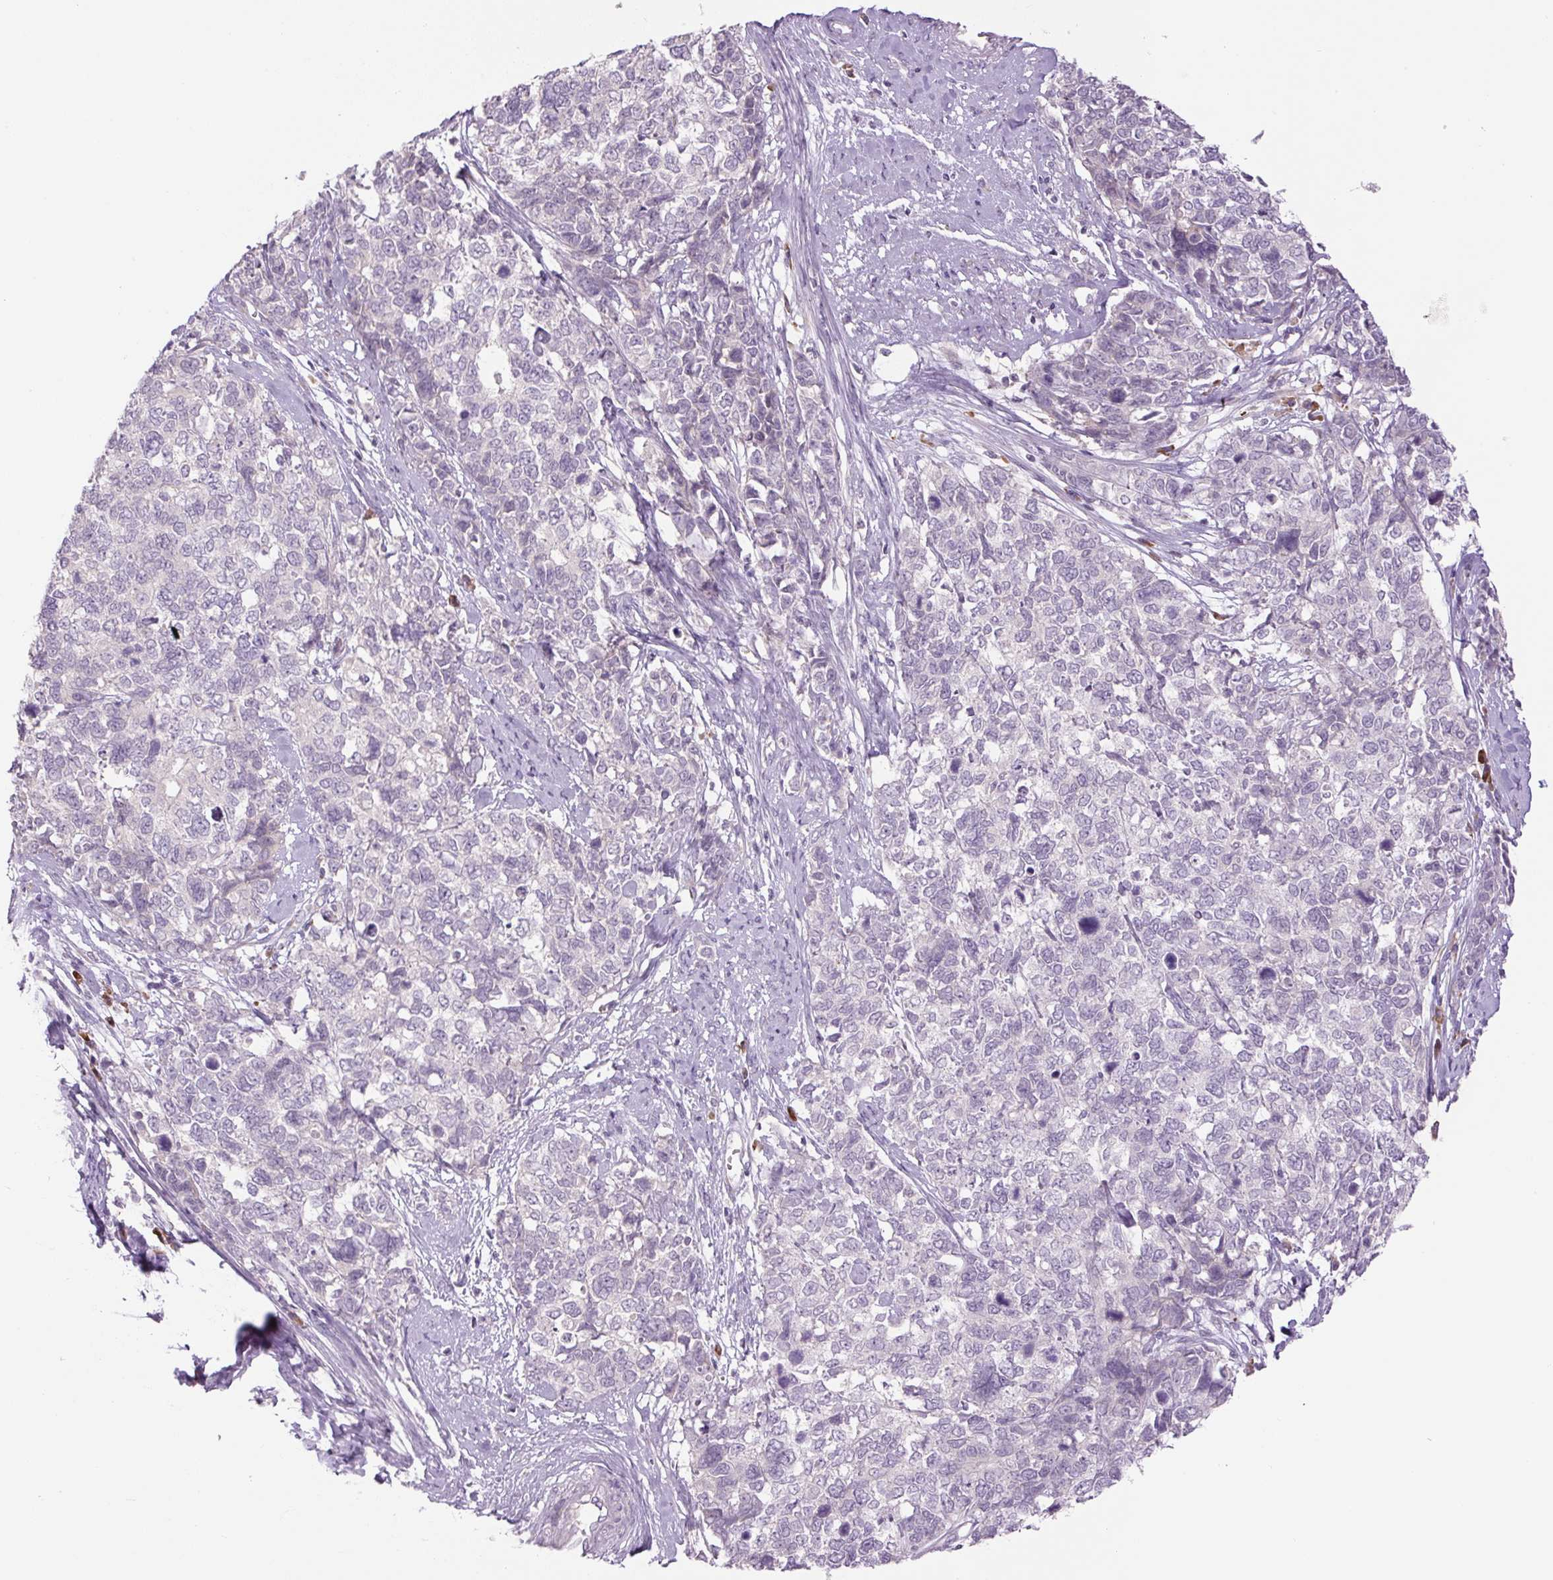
{"staining": {"intensity": "negative", "quantity": "none", "location": "none"}, "tissue": "cervical cancer", "cell_type": "Tumor cells", "image_type": "cancer", "snomed": [{"axis": "morphology", "description": "Adenocarcinoma, NOS"}, {"axis": "topography", "description": "Cervix"}], "caption": "A micrograph of adenocarcinoma (cervical) stained for a protein demonstrates no brown staining in tumor cells. (DAB (3,3'-diaminobenzidine) immunohistochemistry, high magnification).", "gene": "TMEM100", "patient": {"sex": "female", "age": 63}}